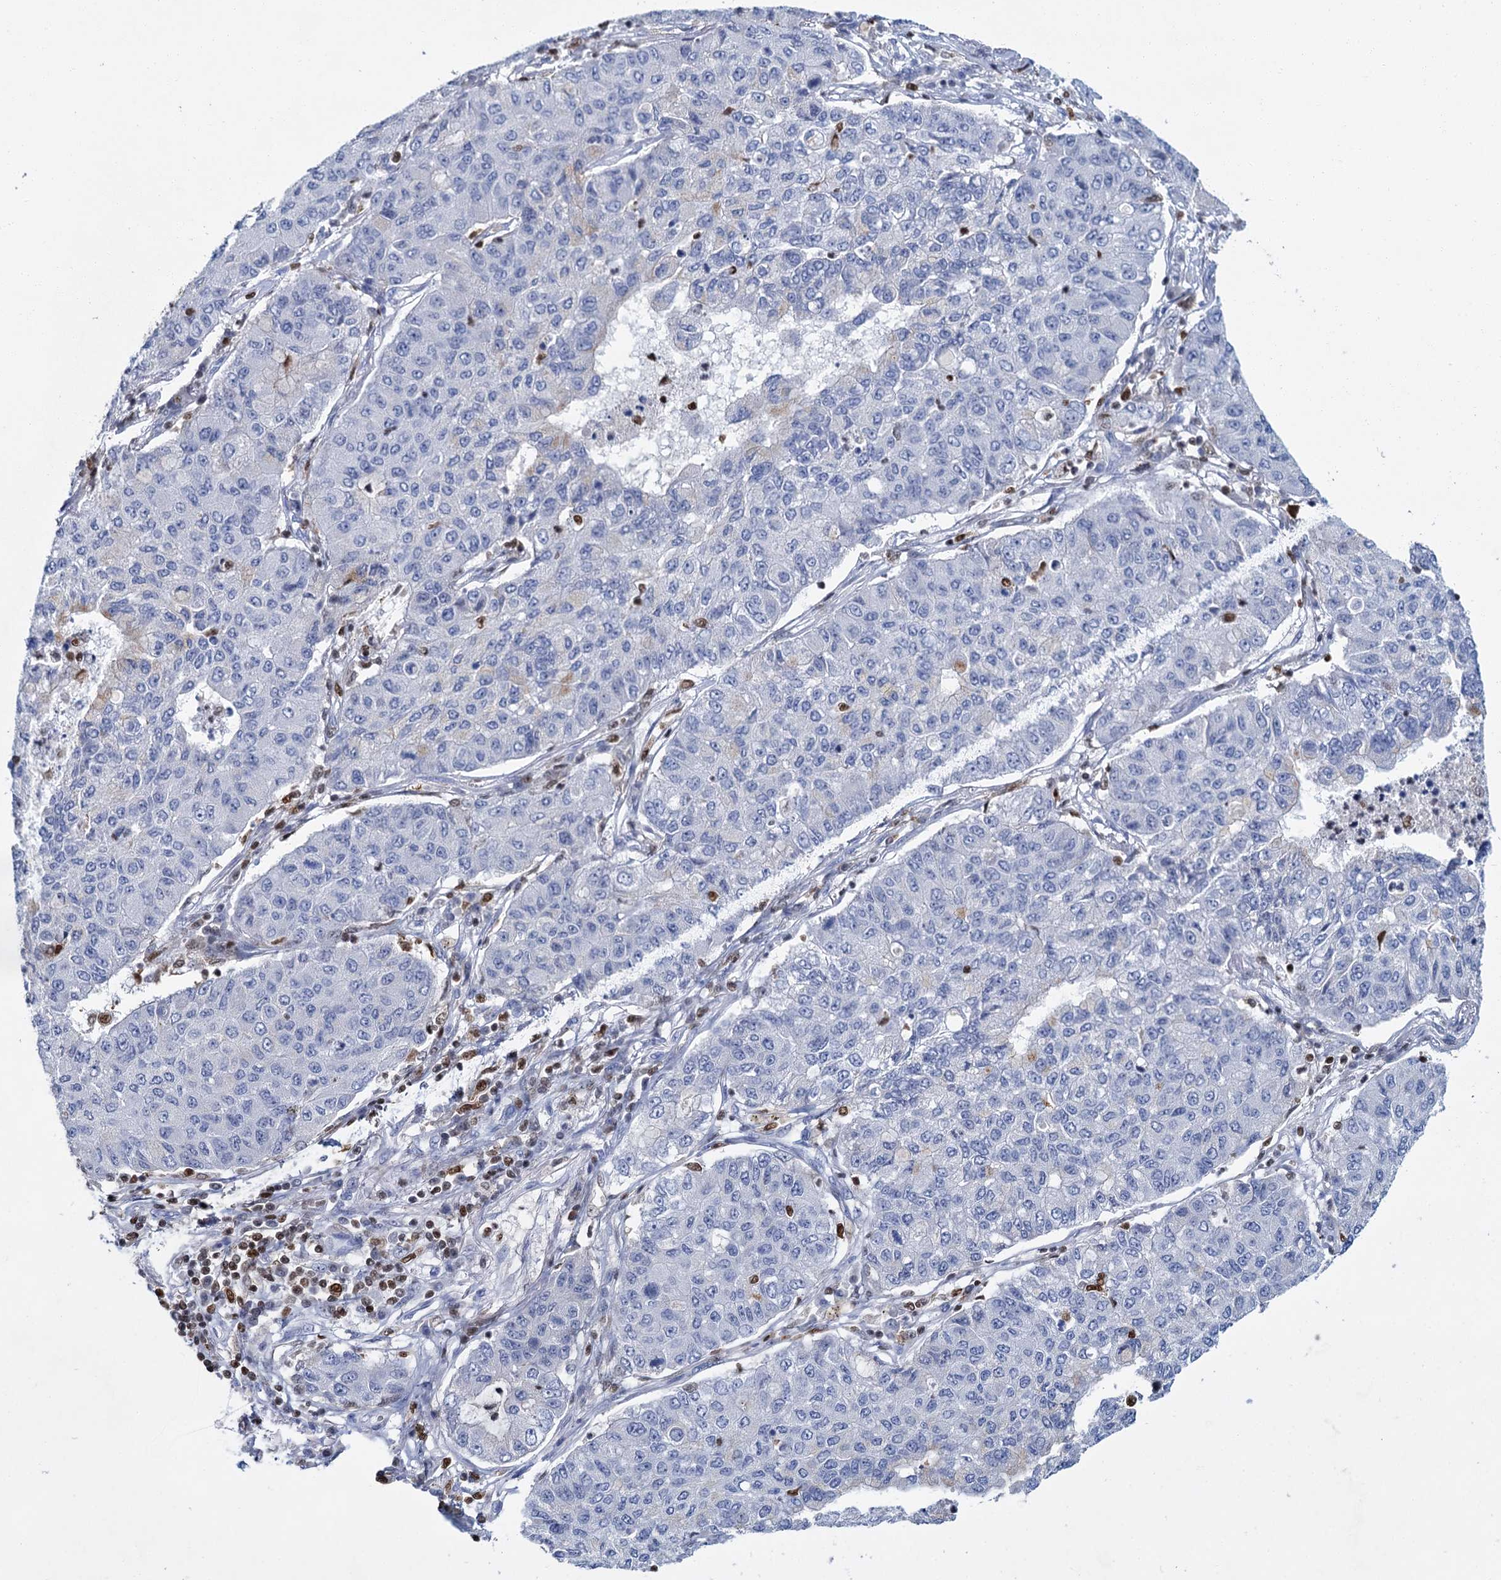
{"staining": {"intensity": "negative", "quantity": "none", "location": "none"}, "tissue": "lung cancer", "cell_type": "Tumor cells", "image_type": "cancer", "snomed": [{"axis": "morphology", "description": "Squamous cell carcinoma, NOS"}, {"axis": "topography", "description": "Lung"}], "caption": "A photomicrograph of lung cancer stained for a protein displays no brown staining in tumor cells.", "gene": "CELF2", "patient": {"sex": "male", "age": 74}}